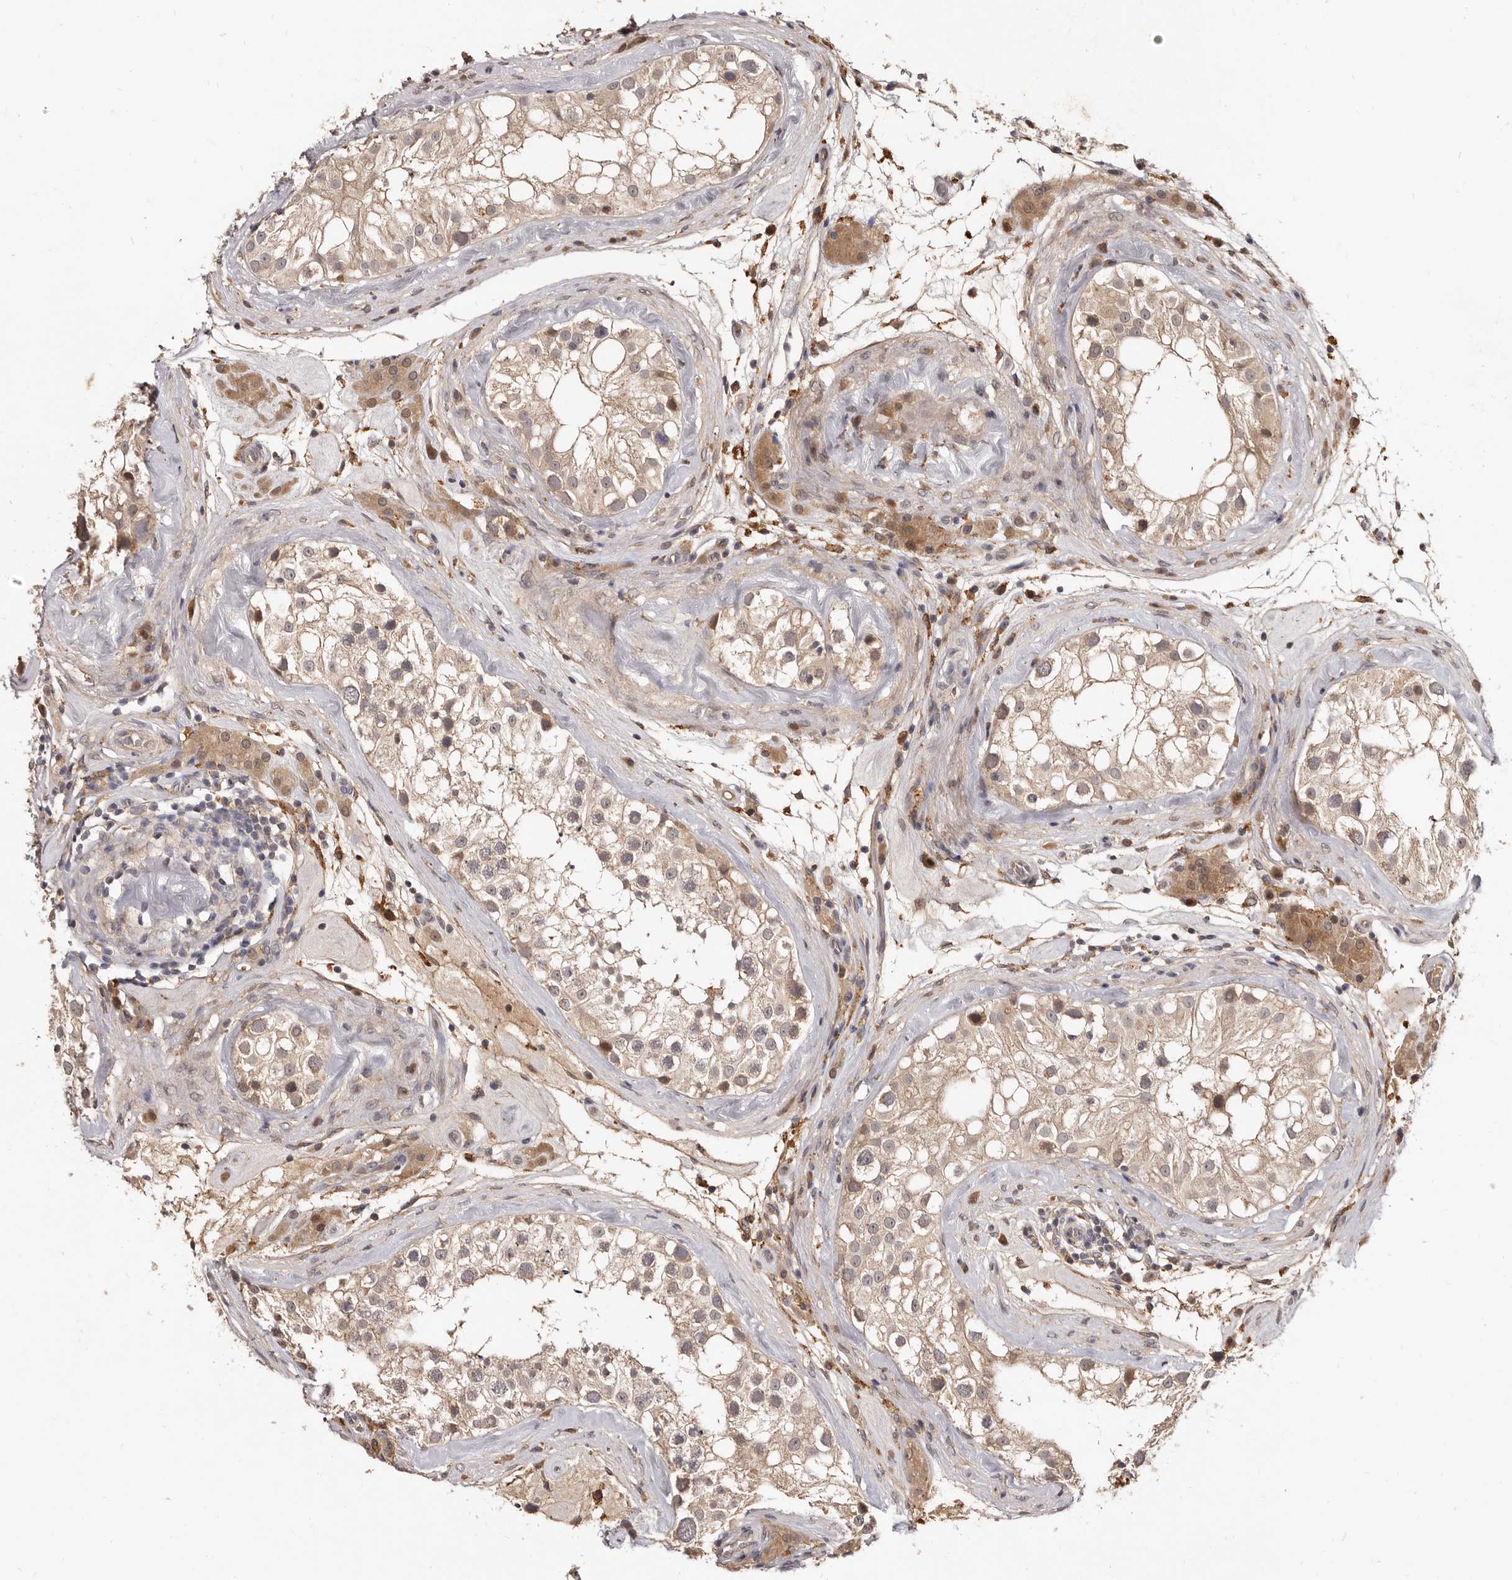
{"staining": {"intensity": "weak", "quantity": ">75%", "location": "cytoplasmic/membranous"}, "tissue": "testis", "cell_type": "Cells in seminiferous ducts", "image_type": "normal", "snomed": [{"axis": "morphology", "description": "Normal tissue, NOS"}, {"axis": "topography", "description": "Testis"}], "caption": "Protein staining displays weak cytoplasmic/membranous expression in approximately >75% of cells in seminiferous ducts in unremarkable testis. (Brightfield microscopy of DAB IHC at high magnification).", "gene": "INAVA", "patient": {"sex": "male", "age": 46}}